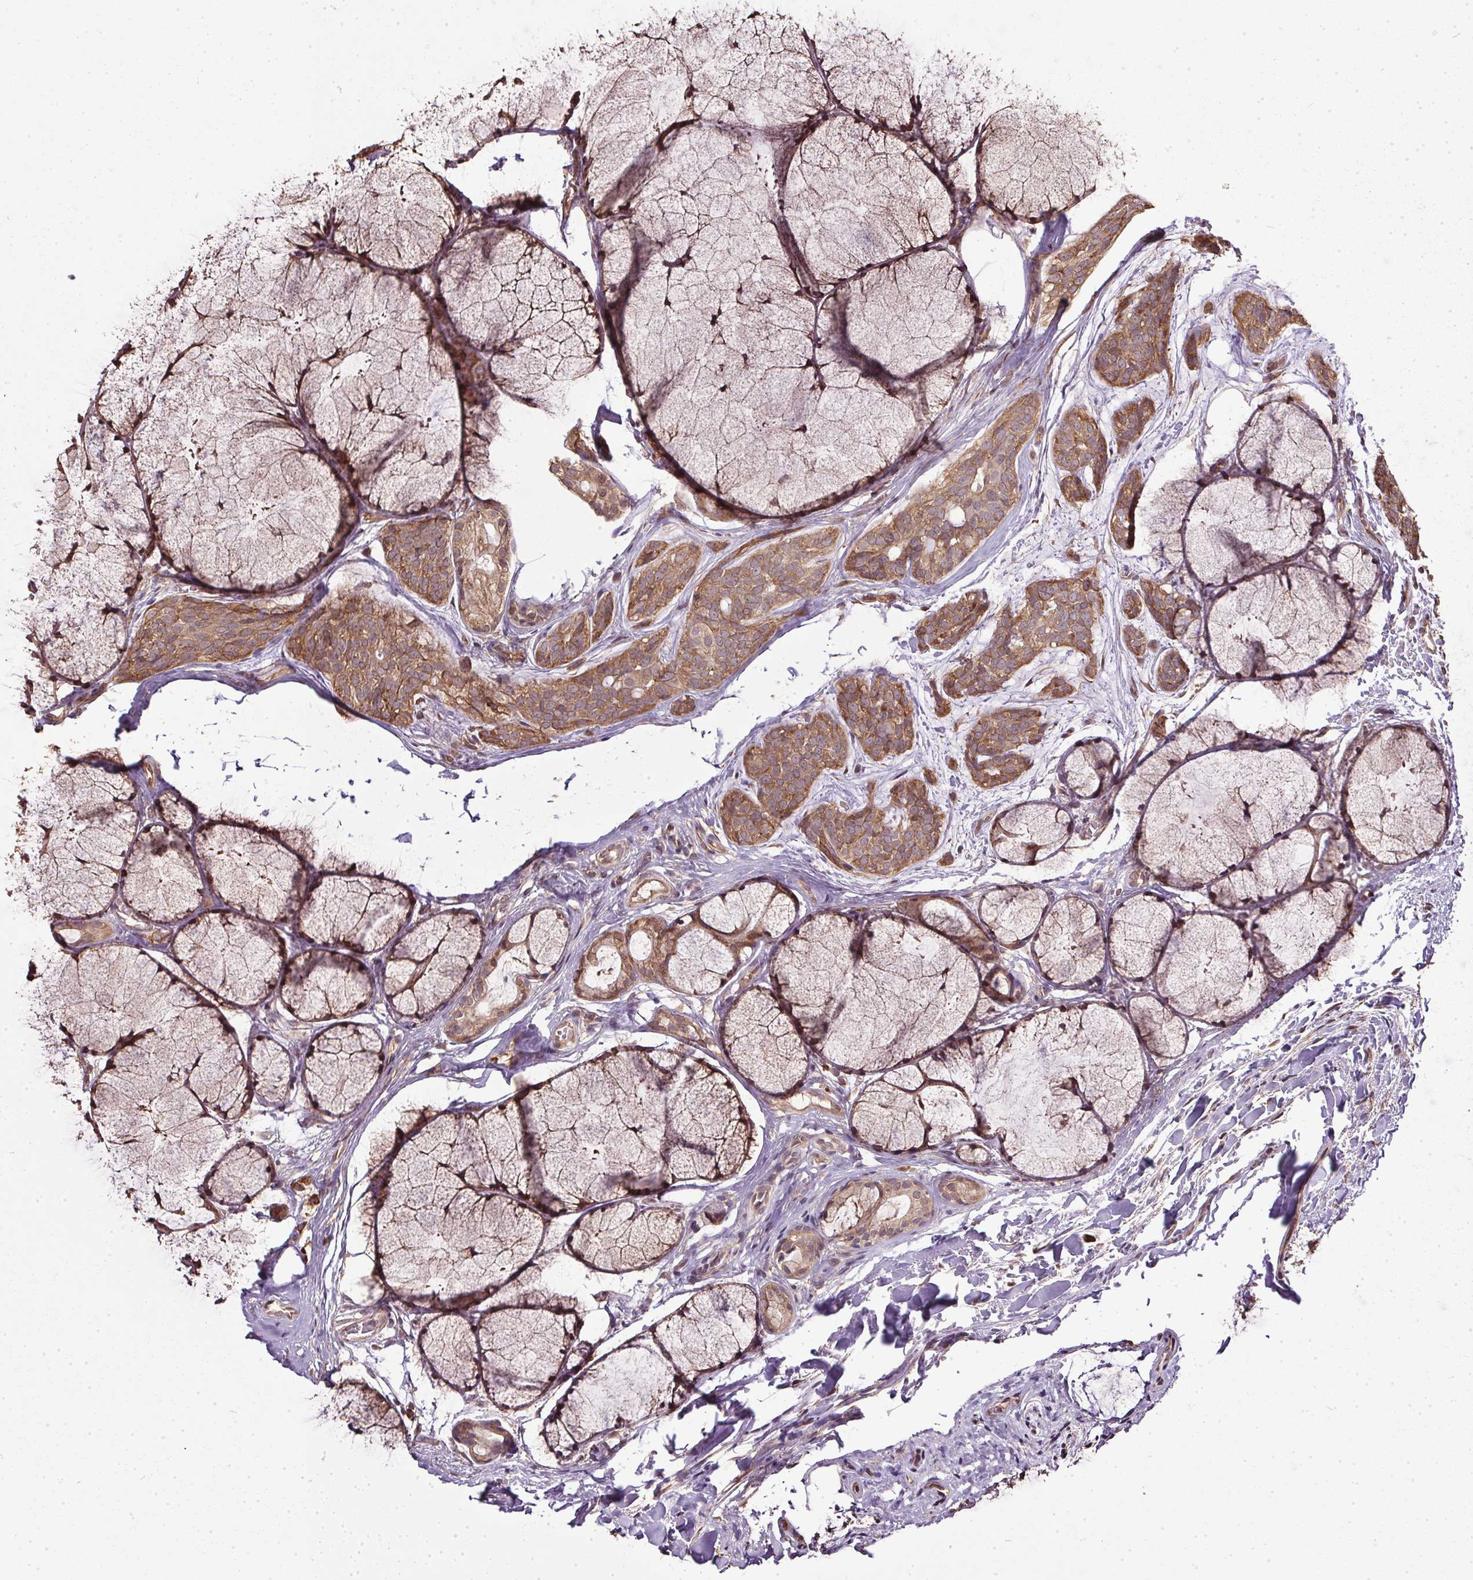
{"staining": {"intensity": "moderate", "quantity": ">75%", "location": "cytoplasmic/membranous"}, "tissue": "head and neck cancer", "cell_type": "Tumor cells", "image_type": "cancer", "snomed": [{"axis": "morphology", "description": "Adenocarcinoma, NOS"}, {"axis": "topography", "description": "Head-Neck"}], "caption": "This is a photomicrograph of immunohistochemistry (IHC) staining of head and neck adenocarcinoma, which shows moderate staining in the cytoplasmic/membranous of tumor cells.", "gene": "EIF2S1", "patient": {"sex": "male", "age": 66}}